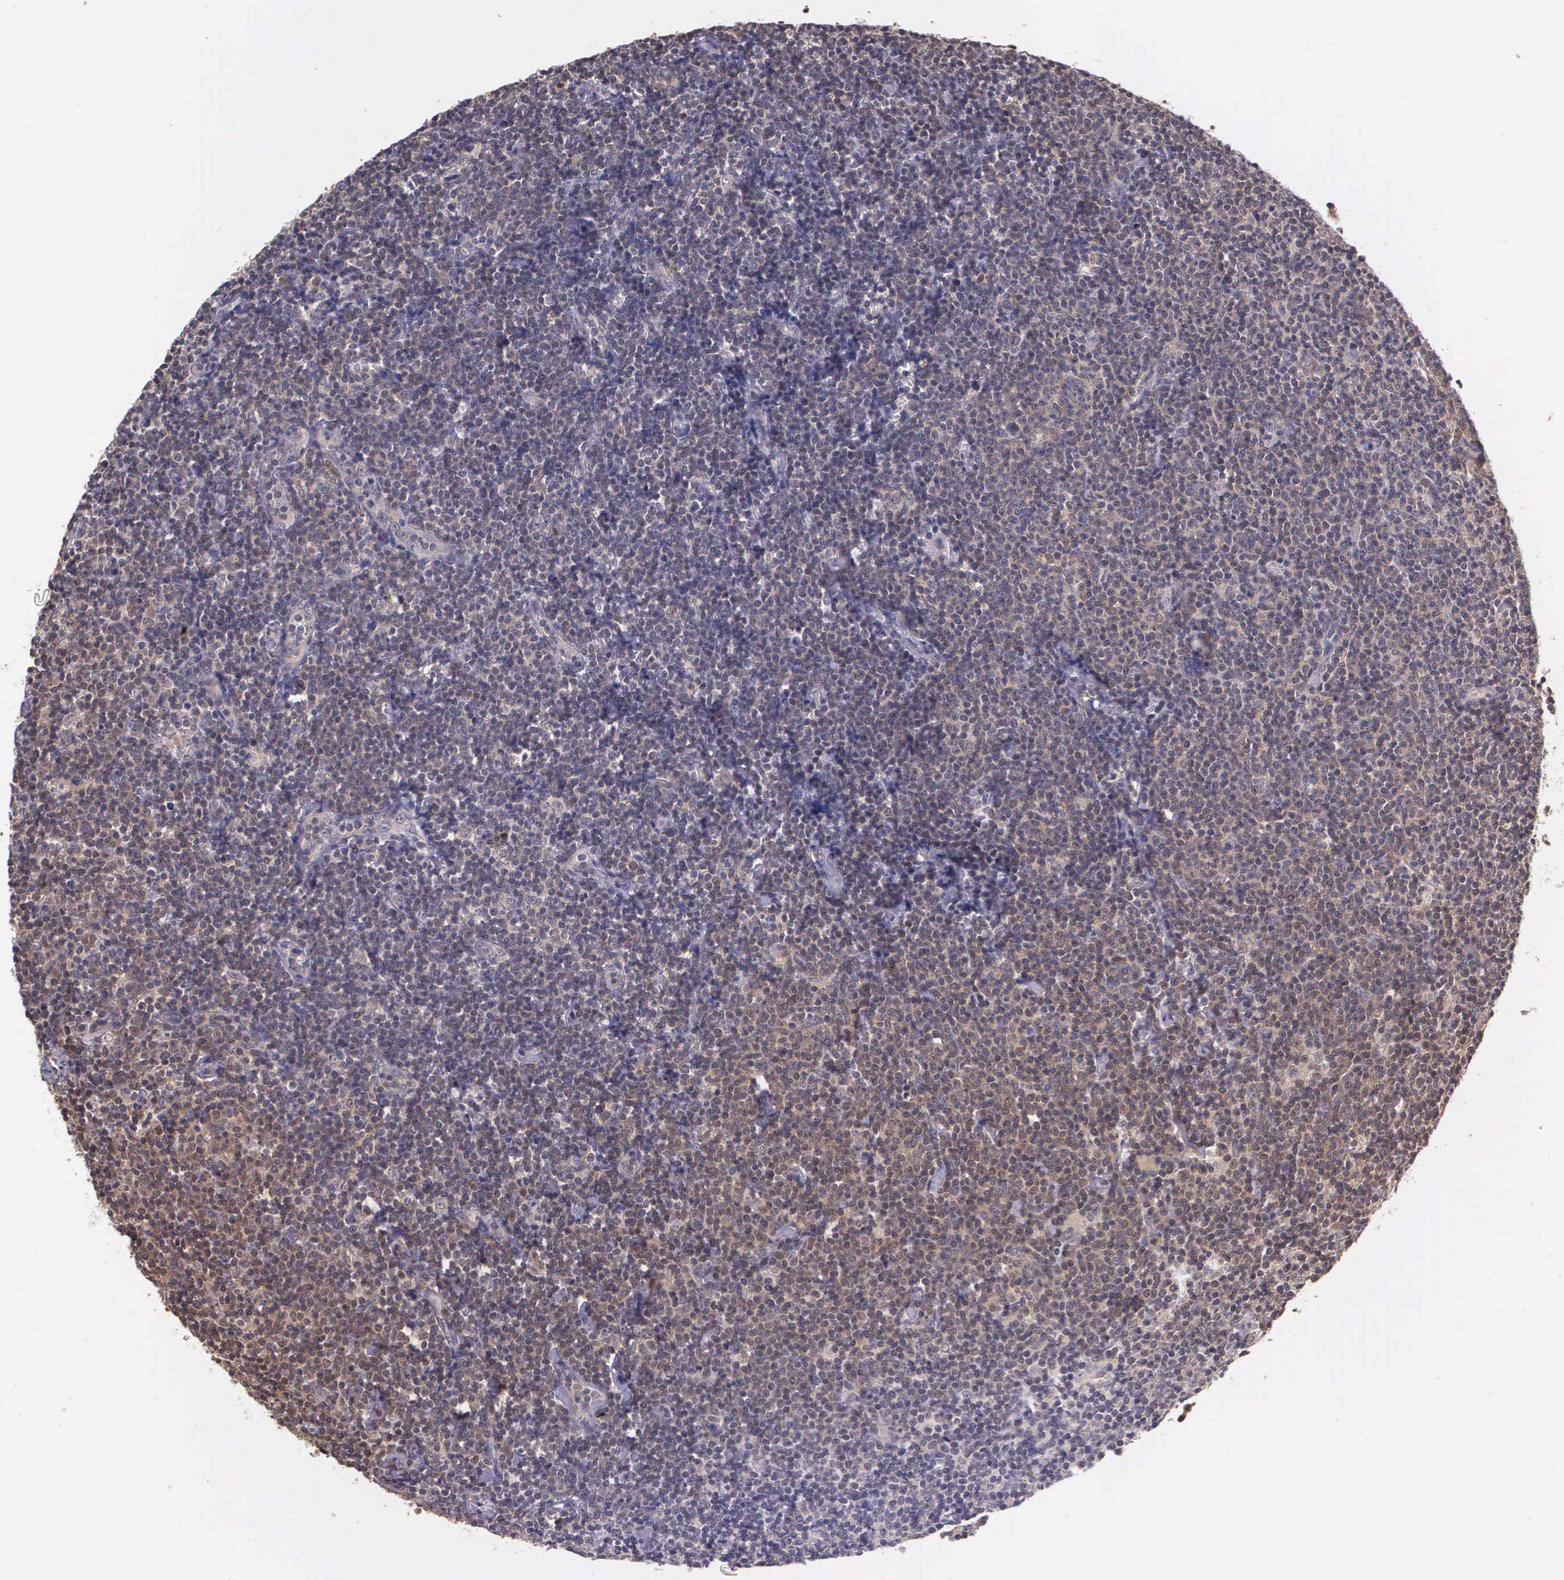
{"staining": {"intensity": "negative", "quantity": "none", "location": "none"}, "tissue": "lymphoma", "cell_type": "Tumor cells", "image_type": "cancer", "snomed": [{"axis": "morphology", "description": "Malignant lymphoma, non-Hodgkin's type, Low grade"}, {"axis": "topography", "description": "Lymph node"}], "caption": "This image is of lymphoma stained with immunohistochemistry (IHC) to label a protein in brown with the nuclei are counter-stained blue. There is no staining in tumor cells. (DAB immunohistochemistry with hematoxylin counter stain).", "gene": "IGBP1", "patient": {"sex": "male", "age": 65}}